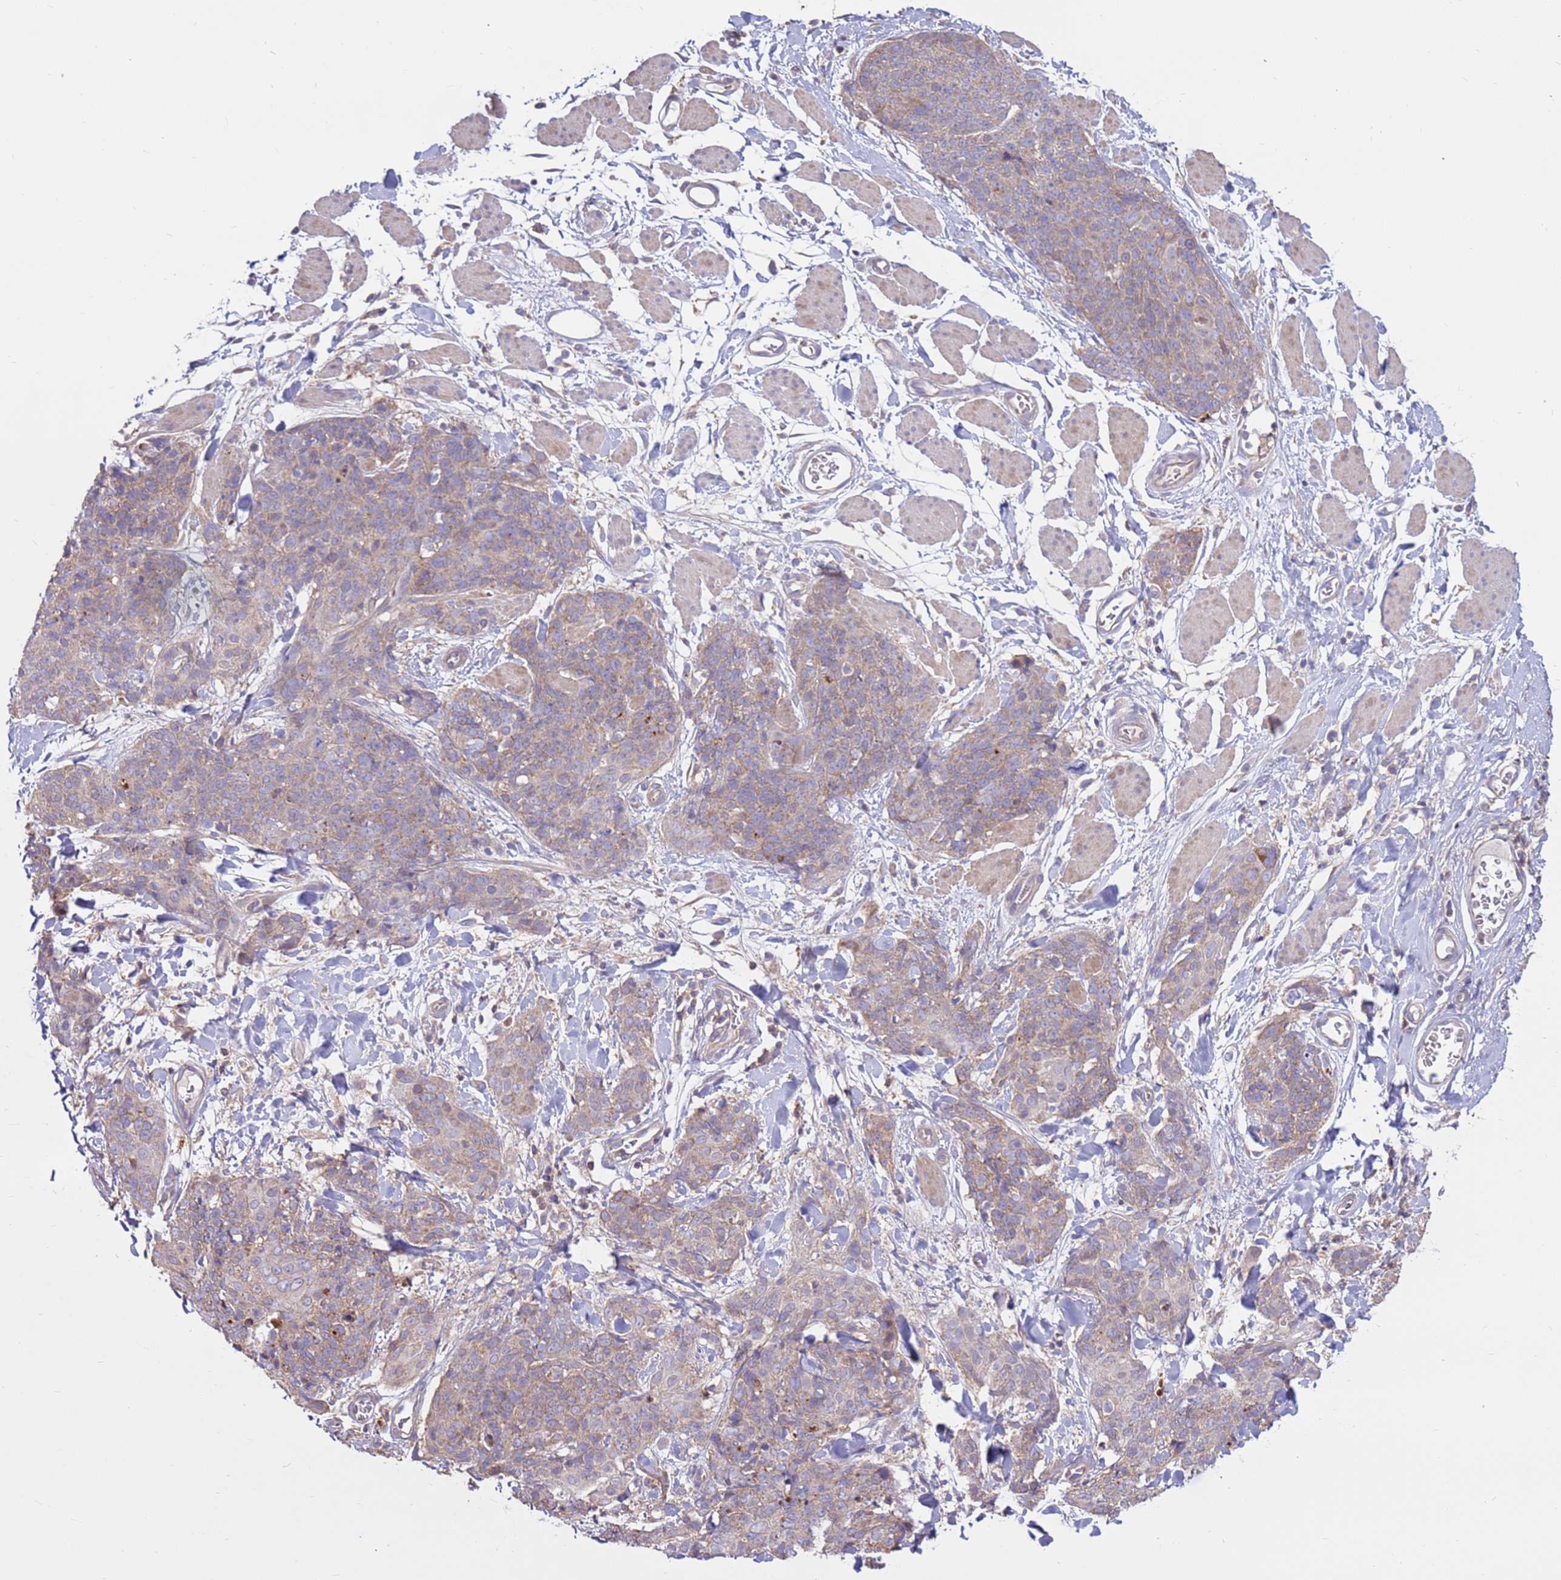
{"staining": {"intensity": "weak", "quantity": "25%-75%", "location": "cytoplasmic/membranous"}, "tissue": "skin cancer", "cell_type": "Tumor cells", "image_type": "cancer", "snomed": [{"axis": "morphology", "description": "Squamous cell carcinoma, NOS"}, {"axis": "topography", "description": "Skin"}, {"axis": "topography", "description": "Vulva"}], "caption": "Immunohistochemical staining of skin squamous cell carcinoma shows low levels of weak cytoplasmic/membranous expression in about 25%-75% of tumor cells.", "gene": "EVA1B", "patient": {"sex": "female", "age": 85}}